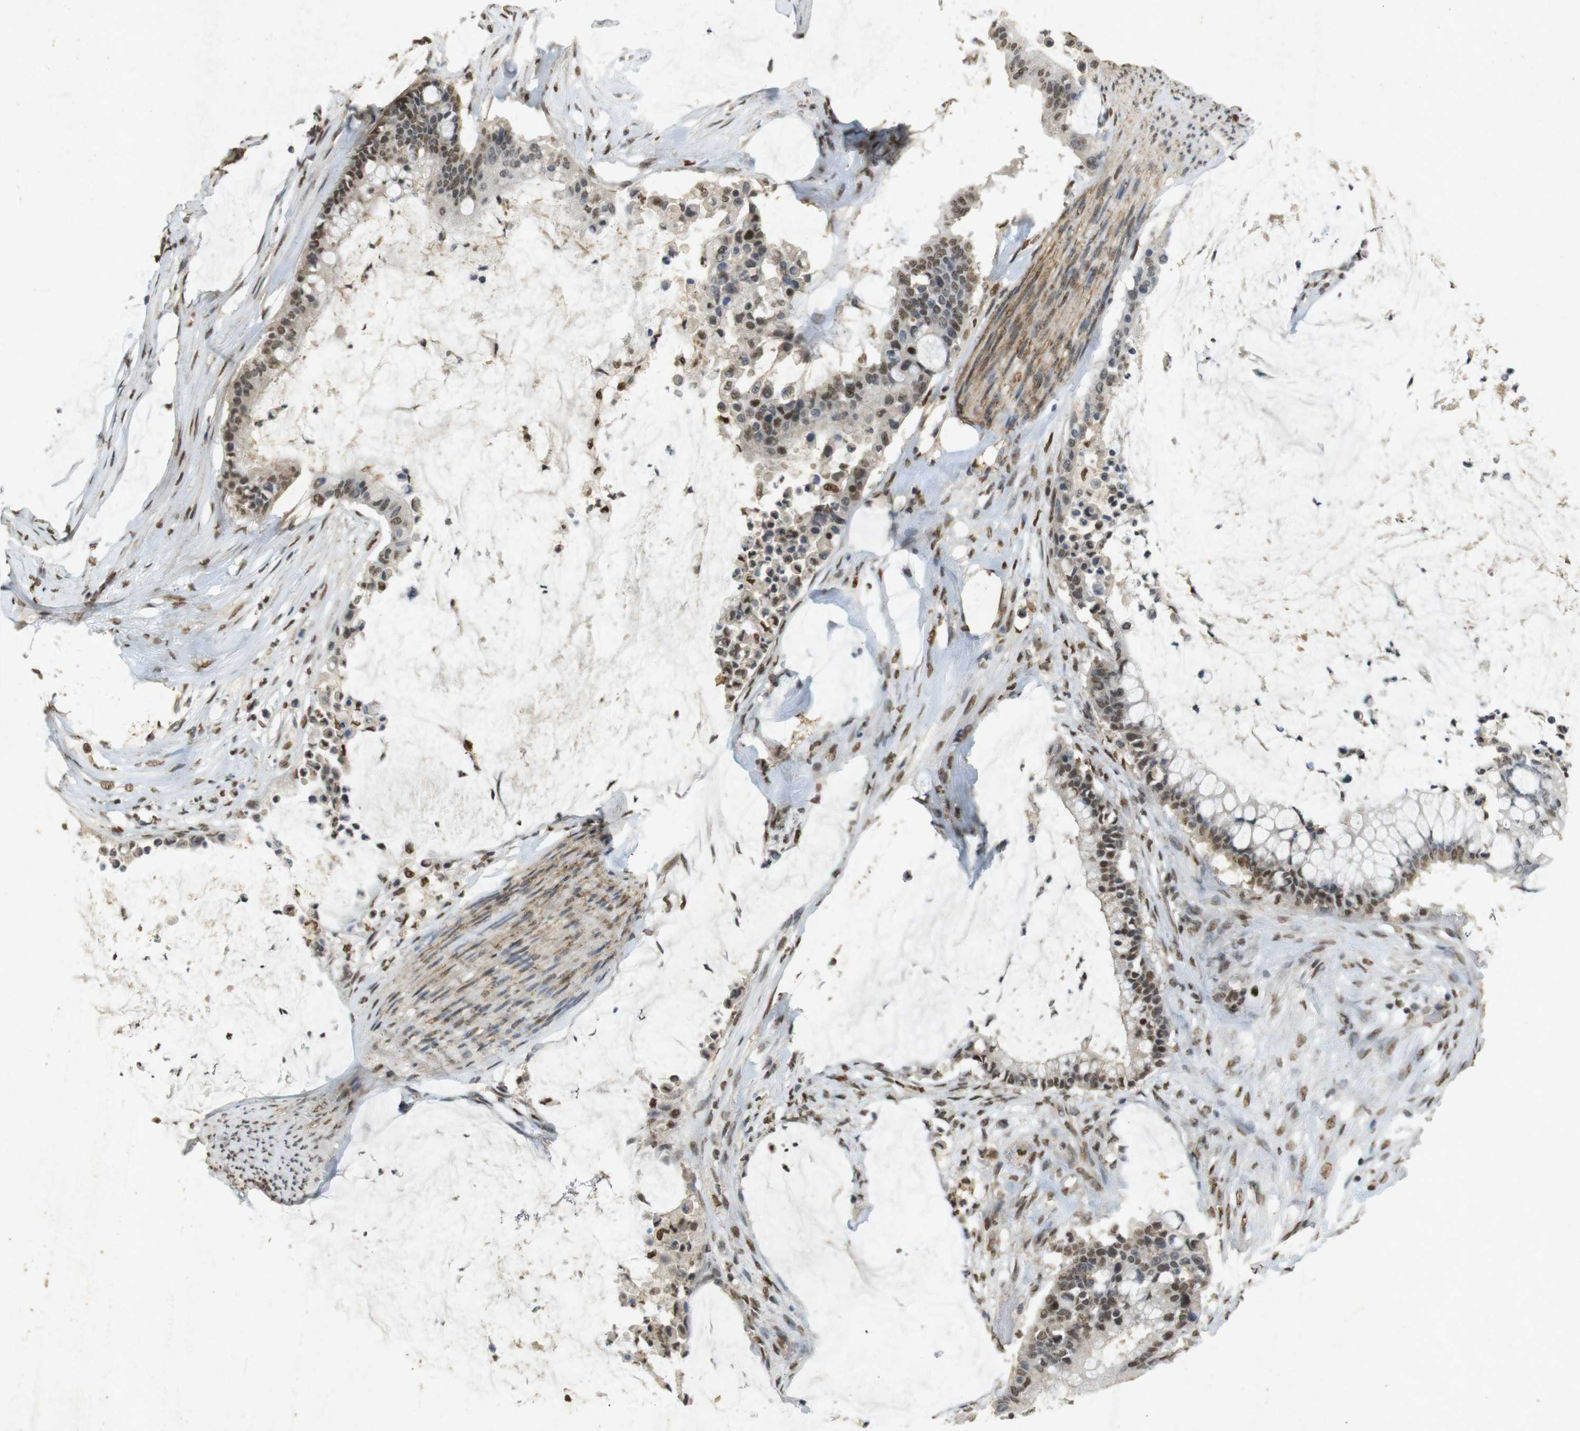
{"staining": {"intensity": "moderate", "quantity": ">75%", "location": "nuclear"}, "tissue": "pancreatic cancer", "cell_type": "Tumor cells", "image_type": "cancer", "snomed": [{"axis": "morphology", "description": "Adenocarcinoma, NOS"}, {"axis": "topography", "description": "Pancreas"}], "caption": "Protein expression analysis of pancreatic cancer exhibits moderate nuclear expression in about >75% of tumor cells.", "gene": "GATA4", "patient": {"sex": "male", "age": 41}}